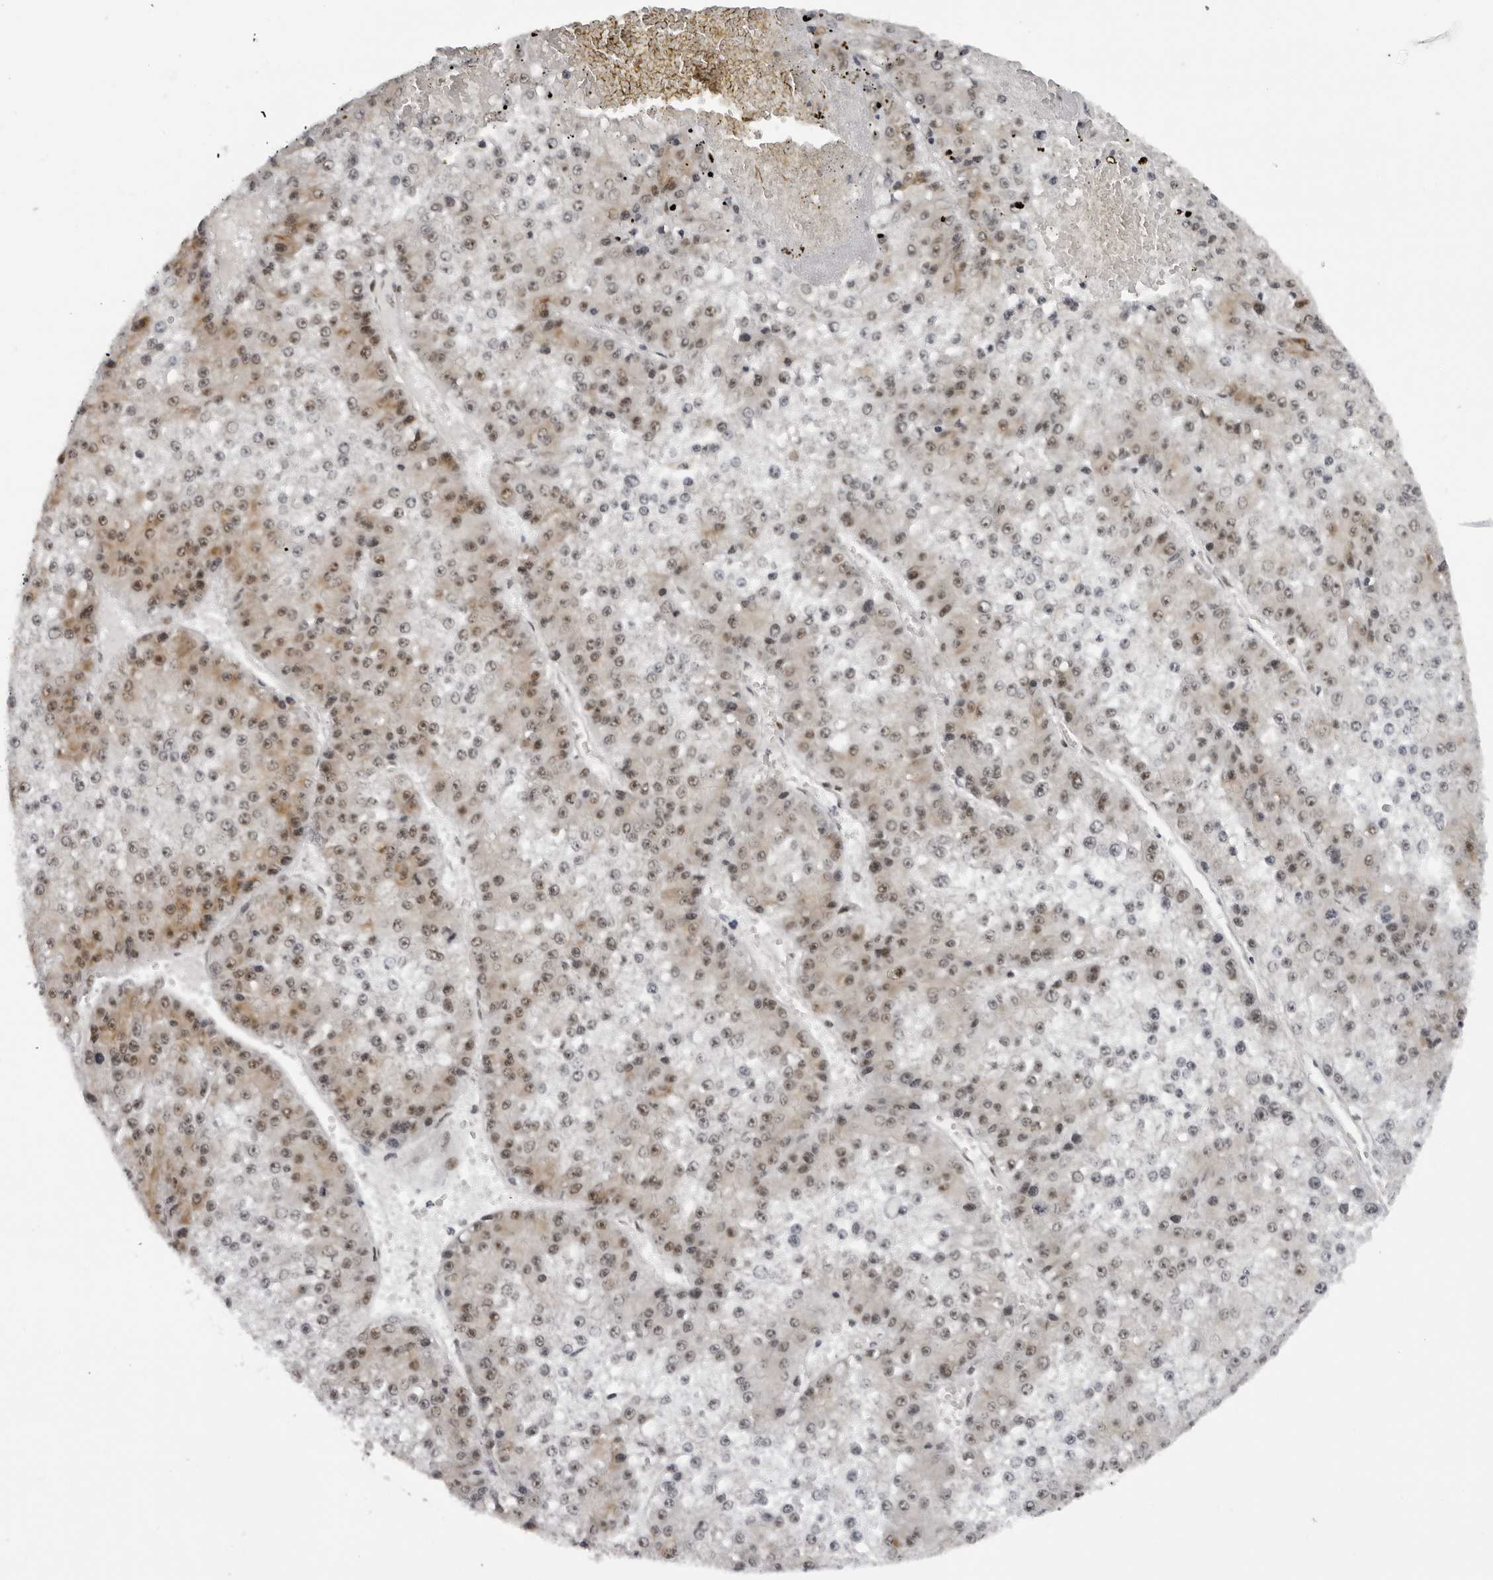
{"staining": {"intensity": "moderate", "quantity": "25%-75%", "location": "nuclear"}, "tissue": "liver cancer", "cell_type": "Tumor cells", "image_type": "cancer", "snomed": [{"axis": "morphology", "description": "Carcinoma, Hepatocellular, NOS"}, {"axis": "topography", "description": "Liver"}], "caption": "Moderate nuclear positivity is seen in approximately 25%-75% of tumor cells in liver cancer.", "gene": "HEXIM2", "patient": {"sex": "female", "age": 73}}